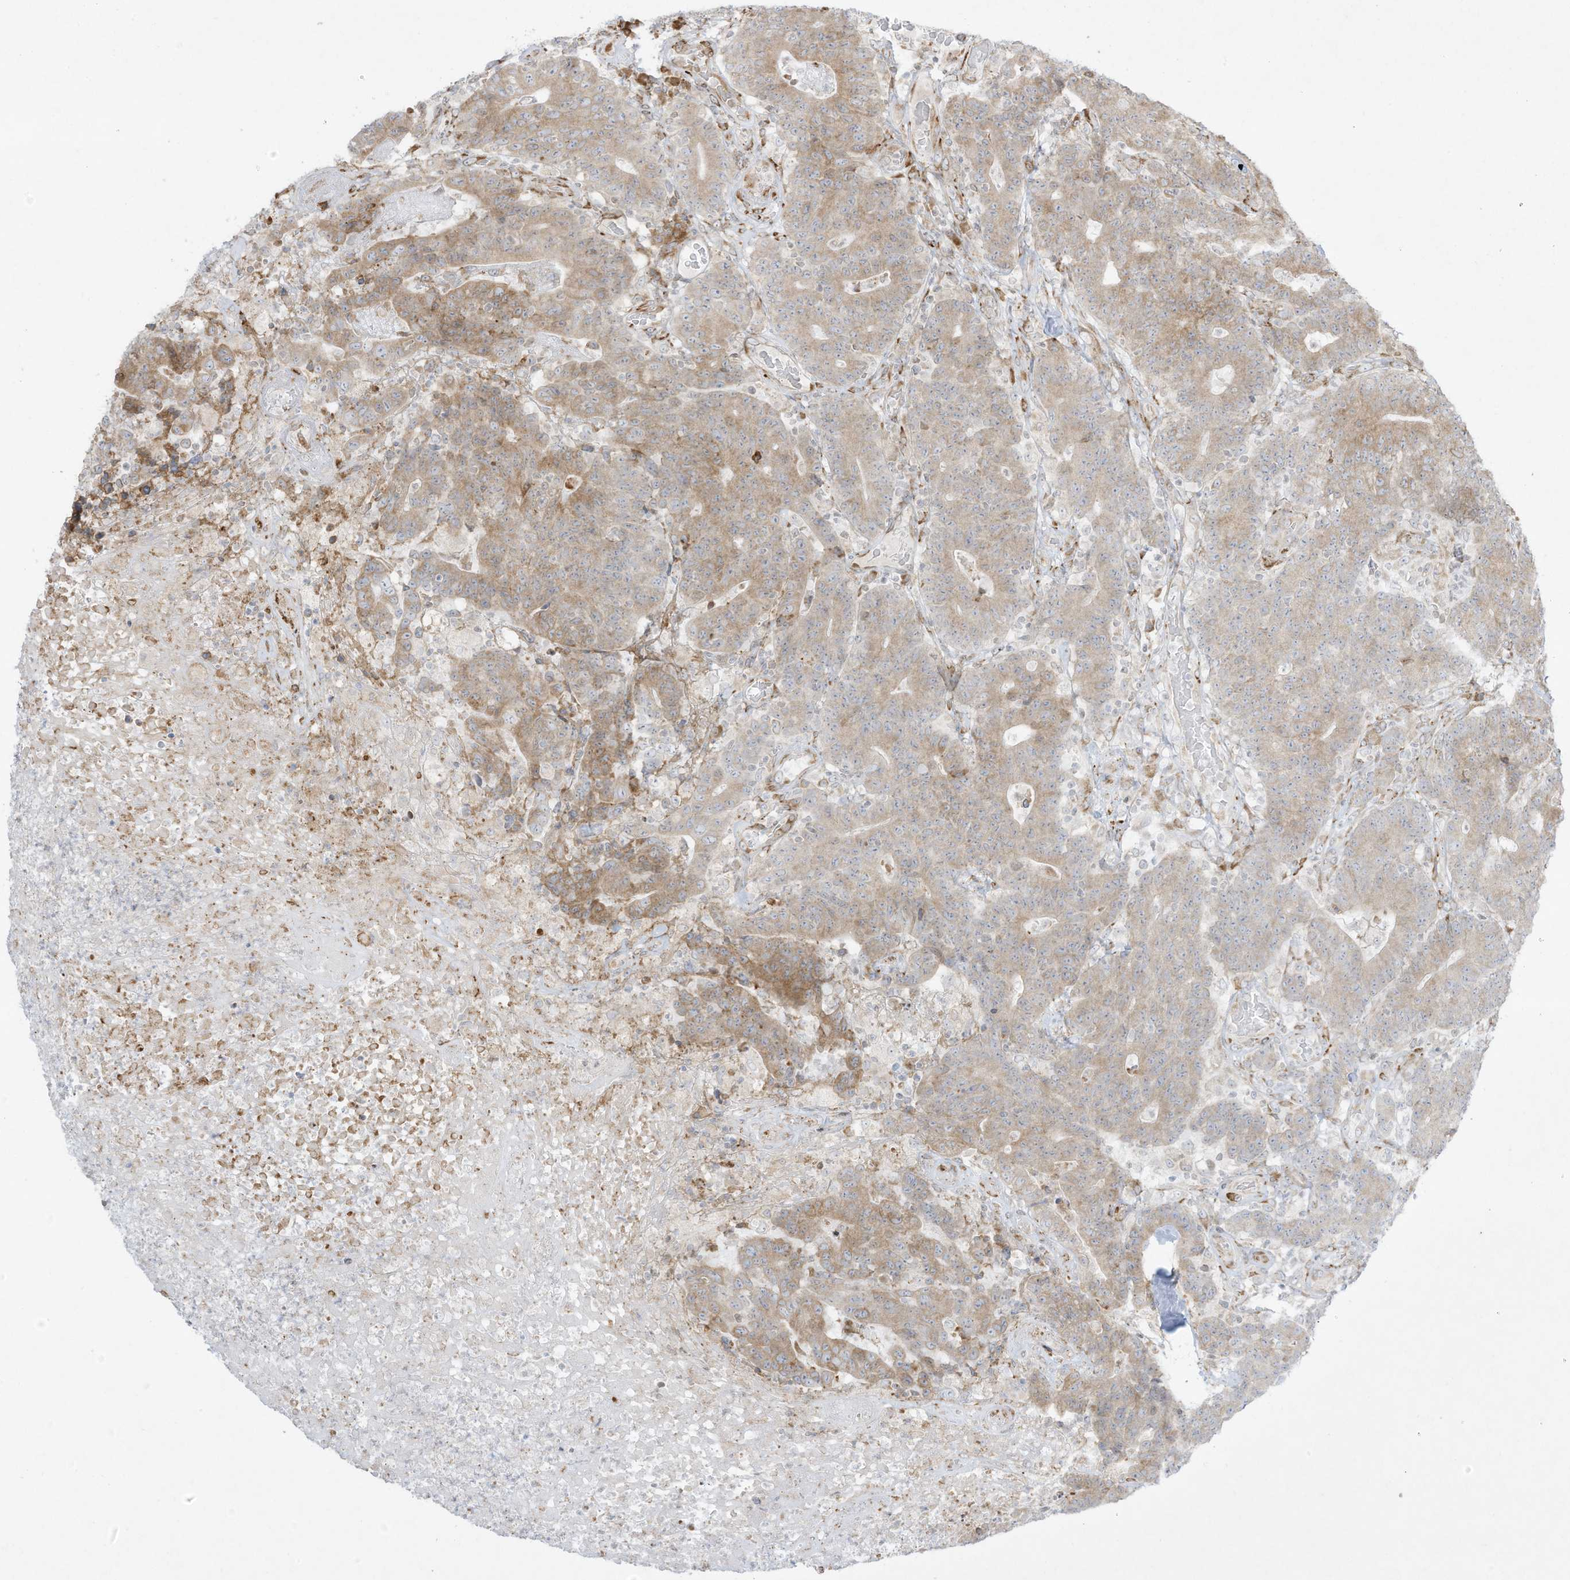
{"staining": {"intensity": "weak", "quantity": "25%-75%", "location": "cytoplasmic/membranous"}, "tissue": "colorectal cancer", "cell_type": "Tumor cells", "image_type": "cancer", "snomed": [{"axis": "morphology", "description": "Normal tissue, NOS"}, {"axis": "morphology", "description": "Adenocarcinoma, NOS"}, {"axis": "topography", "description": "Colon"}], "caption": "Immunohistochemistry (IHC) (DAB (3,3'-diaminobenzidine)) staining of human adenocarcinoma (colorectal) displays weak cytoplasmic/membranous protein staining in approximately 25%-75% of tumor cells. (Stains: DAB in brown, nuclei in blue, Microscopy: brightfield microscopy at high magnification).", "gene": "PTK6", "patient": {"sex": "female", "age": 75}}